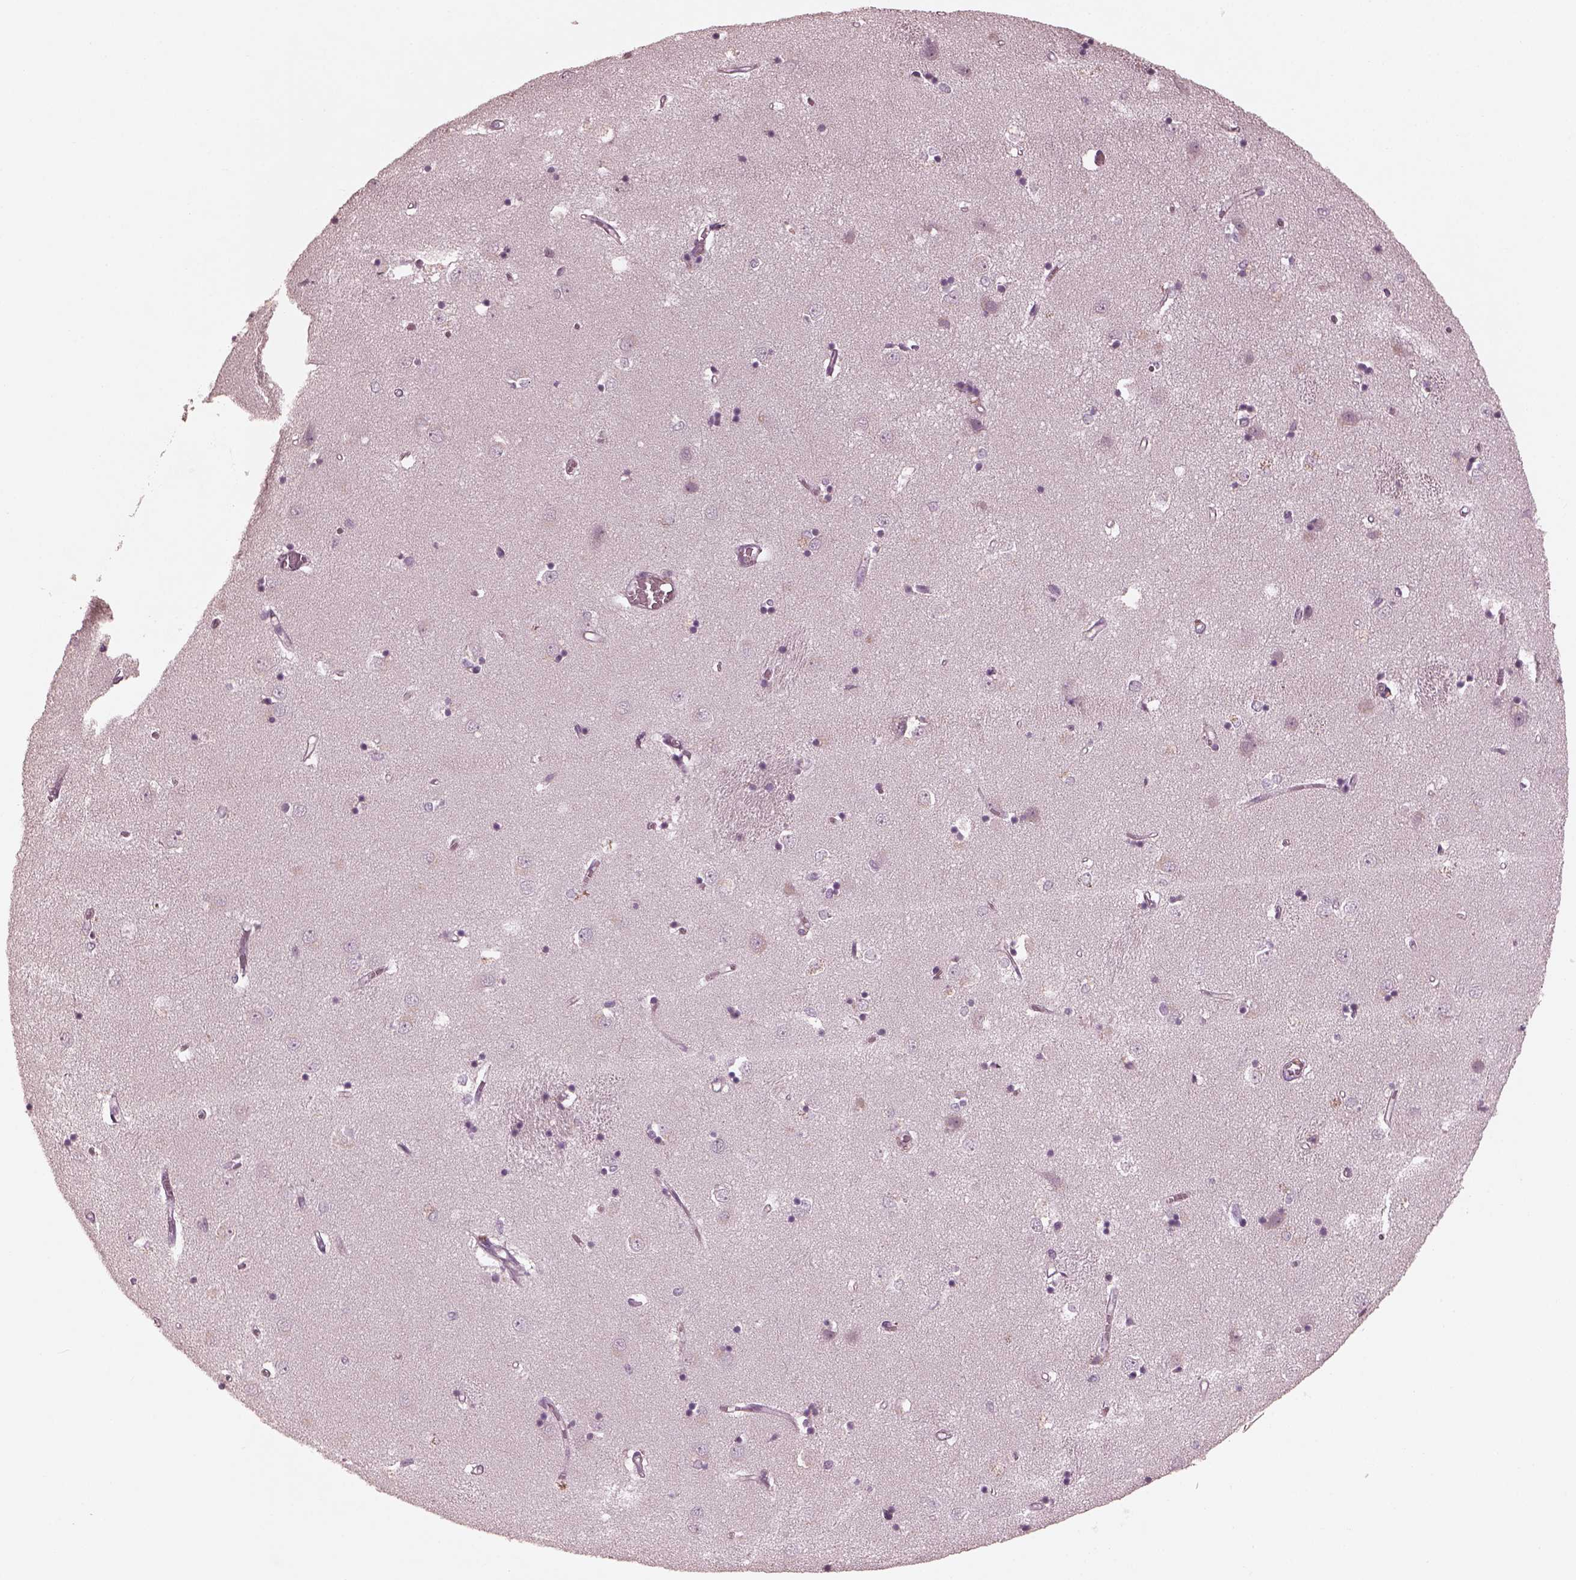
{"staining": {"intensity": "negative", "quantity": "none", "location": "none"}, "tissue": "caudate", "cell_type": "Glial cells", "image_type": "normal", "snomed": [{"axis": "morphology", "description": "Normal tissue, NOS"}, {"axis": "topography", "description": "Lateral ventricle wall"}], "caption": "Immunohistochemical staining of normal caudate displays no significant positivity in glial cells.", "gene": "VWA5B1", "patient": {"sex": "male", "age": 54}}